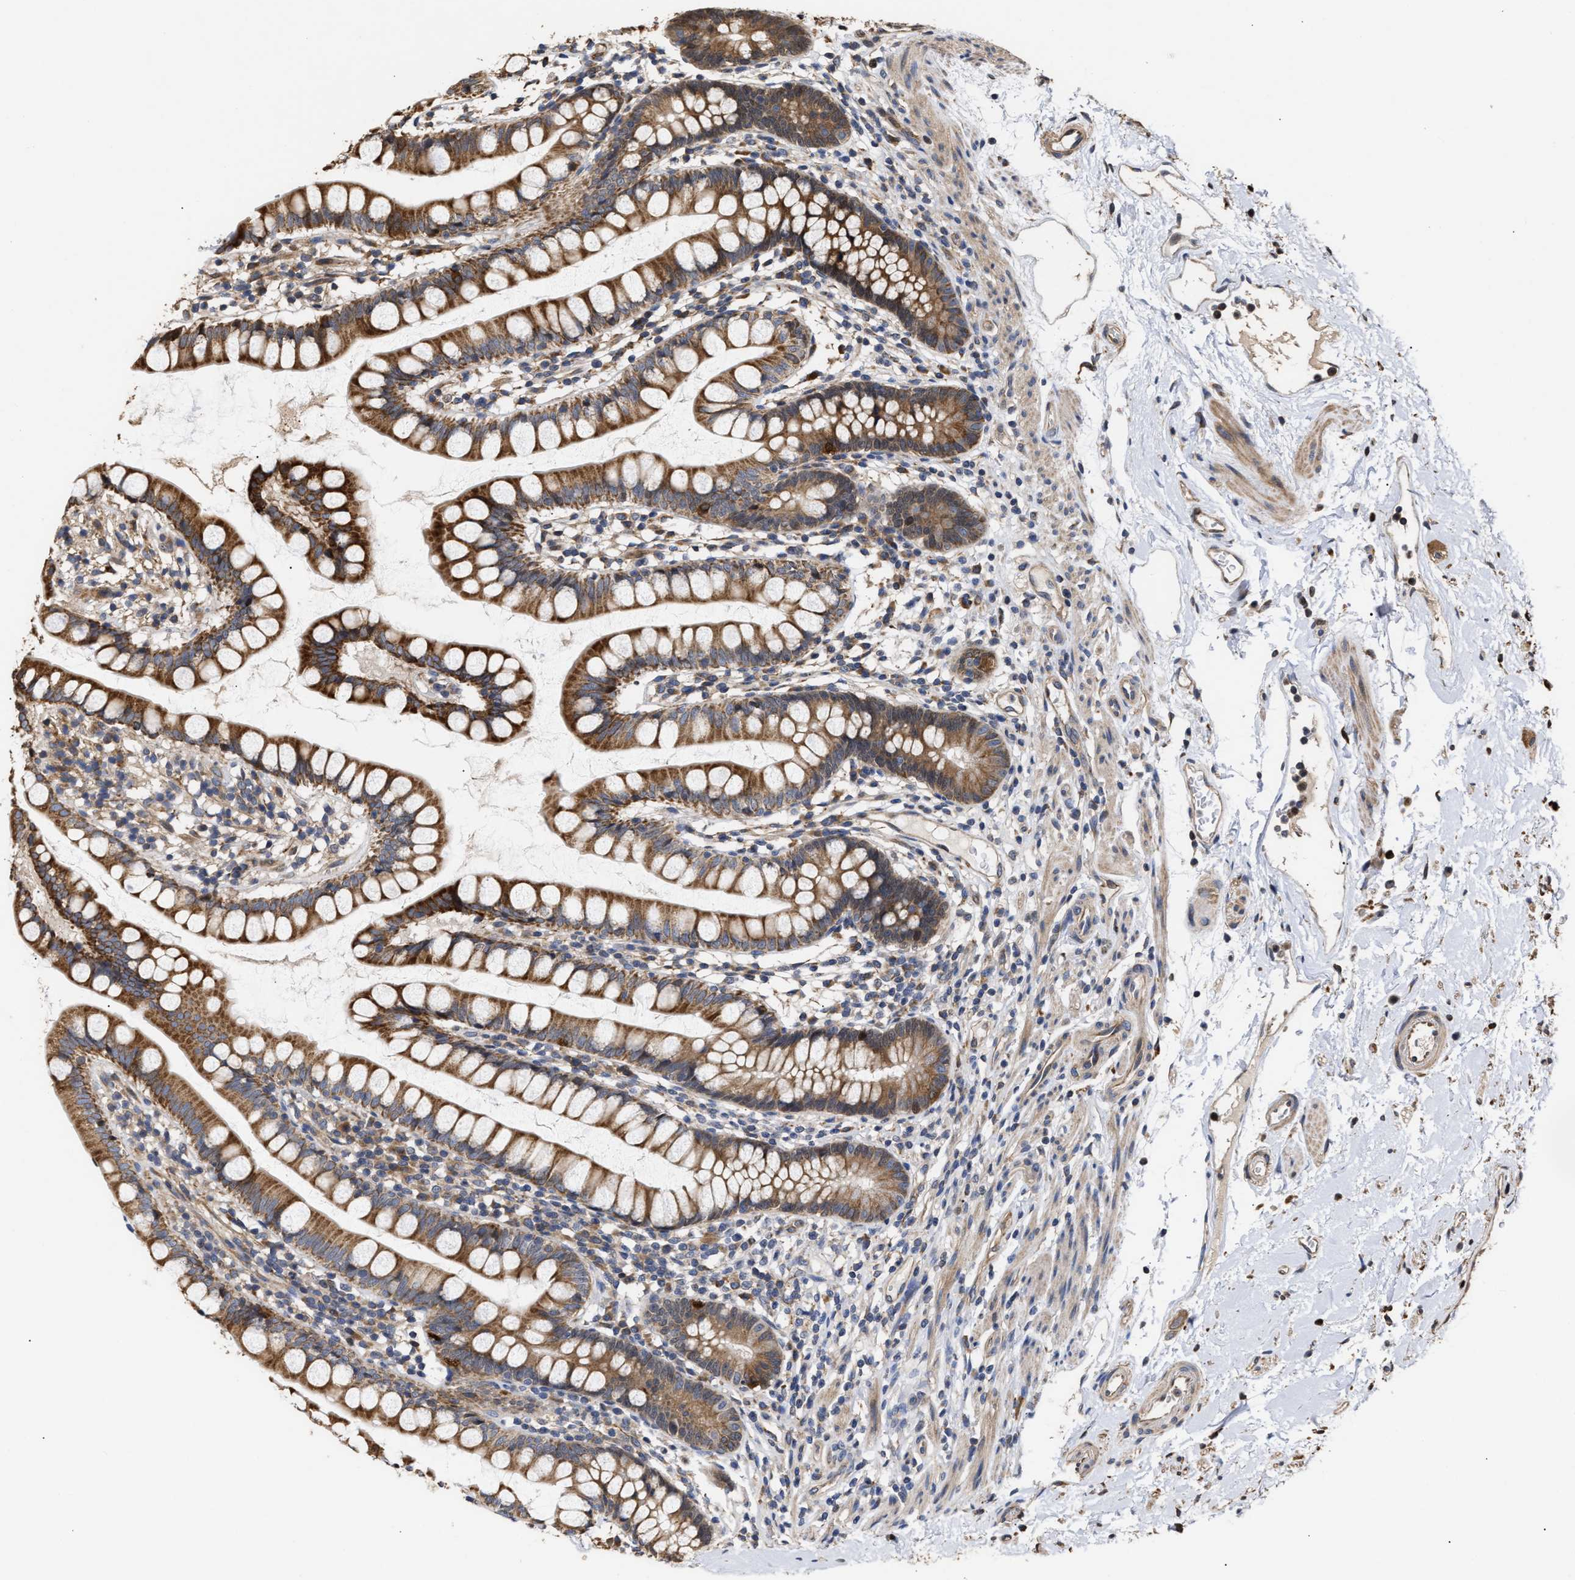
{"staining": {"intensity": "moderate", "quantity": ">75%", "location": "cytoplasmic/membranous"}, "tissue": "small intestine", "cell_type": "Glandular cells", "image_type": "normal", "snomed": [{"axis": "morphology", "description": "Normal tissue, NOS"}, {"axis": "topography", "description": "Small intestine"}], "caption": "Immunohistochemical staining of benign human small intestine shows moderate cytoplasmic/membranous protein staining in about >75% of glandular cells. (DAB (3,3'-diaminobenzidine) IHC, brown staining for protein, blue staining for nuclei).", "gene": "GOSR1", "patient": {"sex": "female", "age": 84}}